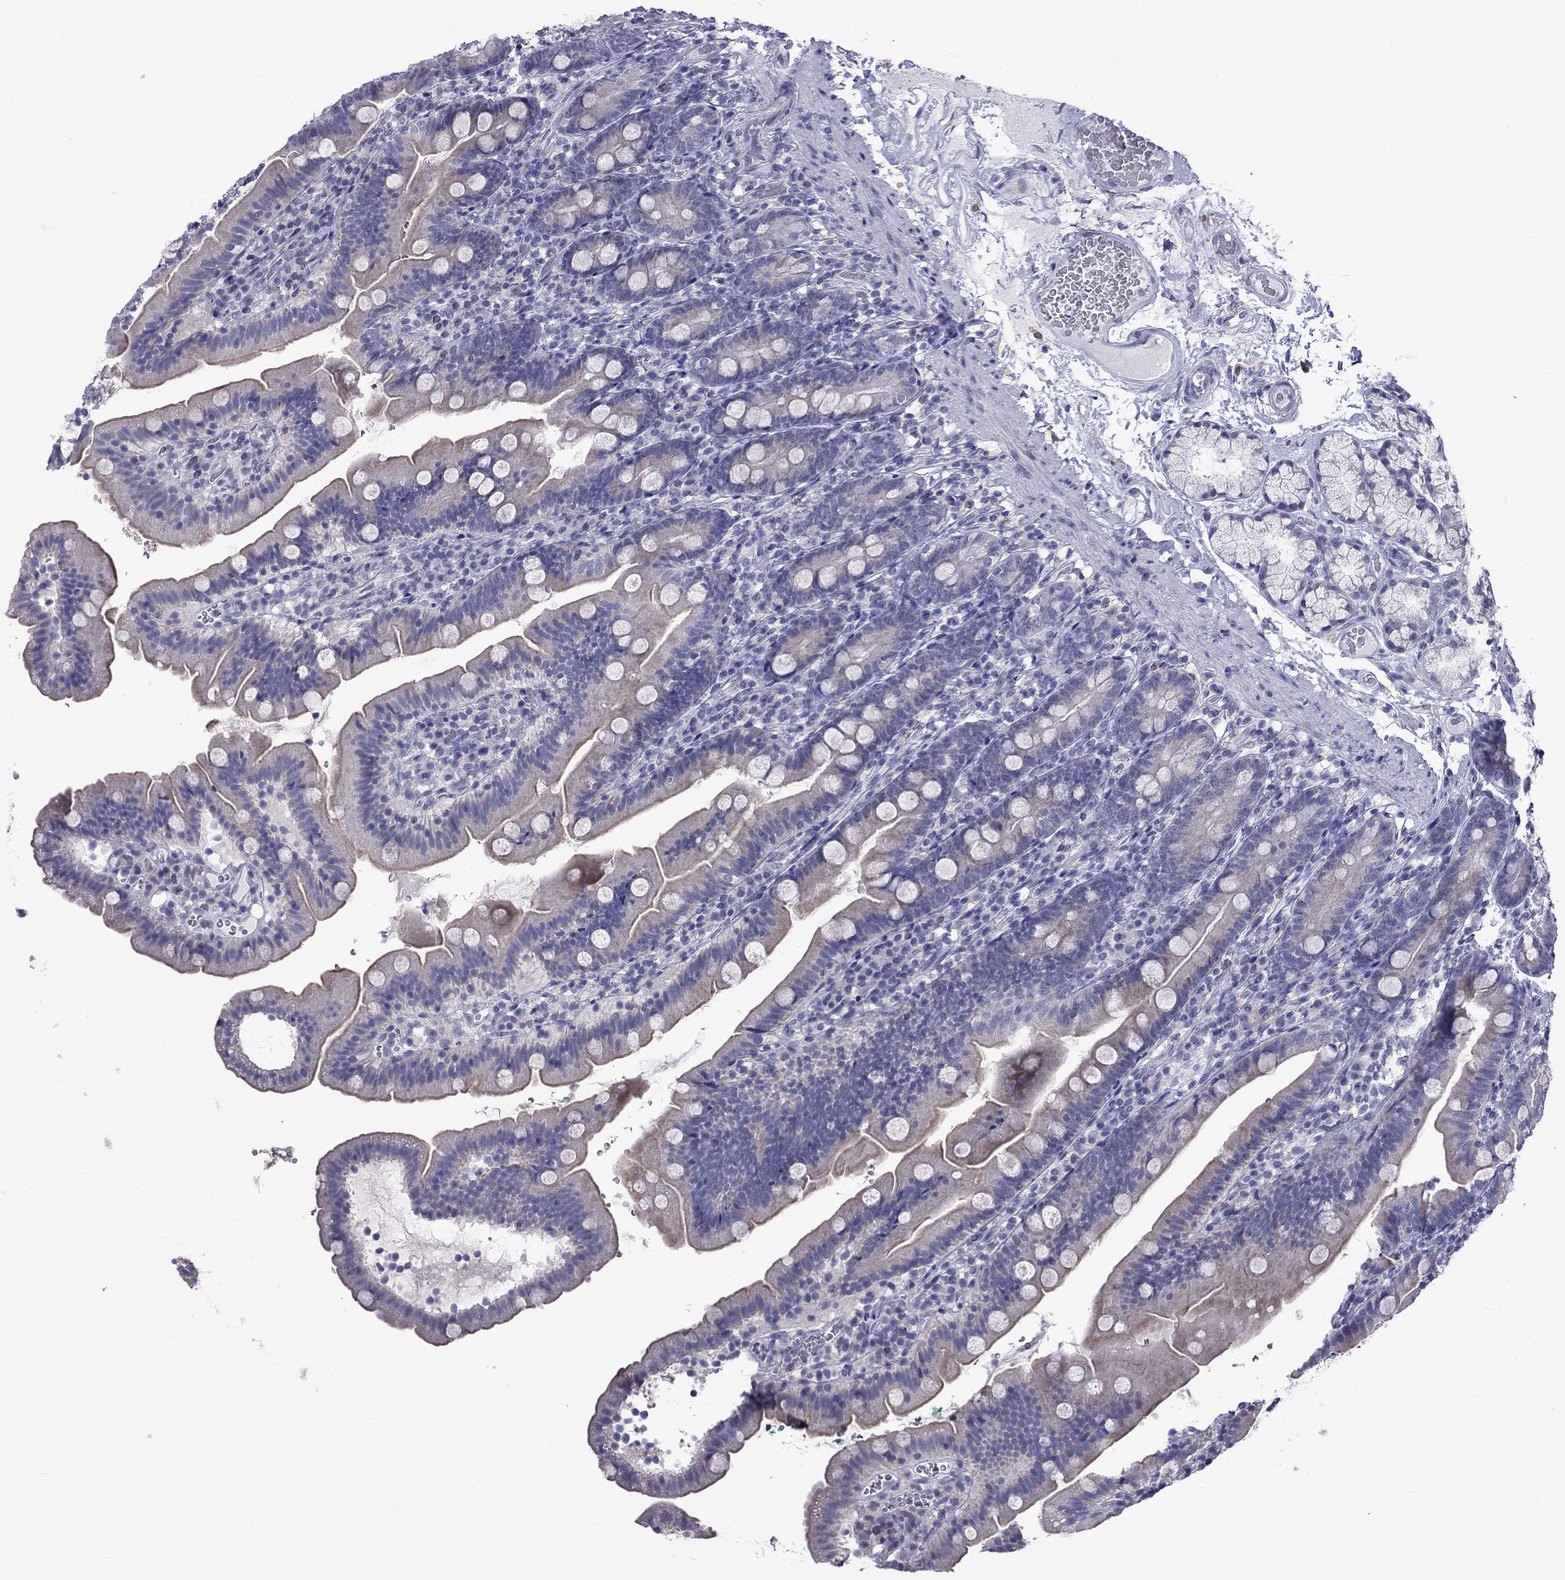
{"staining": {"intensity": "weak", "quantity": "<25%", "location": "cytoplasmic/membranous"}, "tissue": "duodenum", "cell_type": "Glandular cells", "image_type": "normal", "snomed": [{"axis": "morphology", "description": "Normal tissue, NOS"}, {"axis": "topography", "description": "Duodenum"}], "caption": "The photomicrograph reveals no significant expression in glandular cells of duodenum.", "gene": "PPP1R3A", "patient": {"sex": "female", "age": 67}}